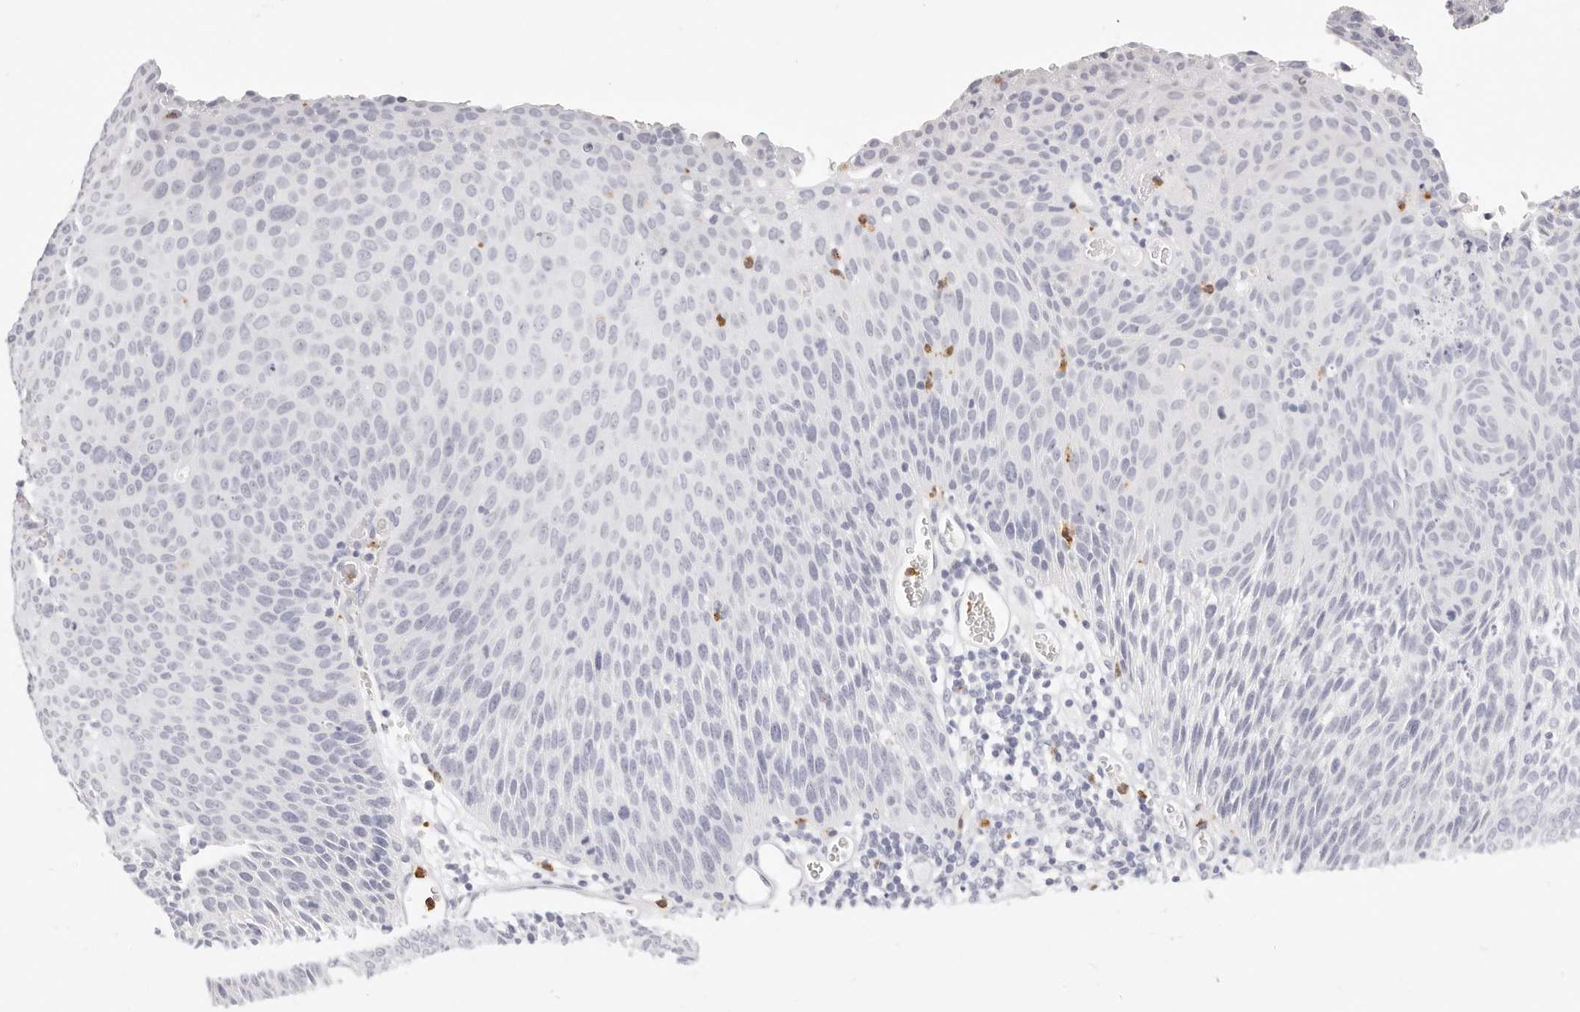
{"staining": {"intensity": "negative", "quantity": "none", "location": "none"}, "tissue": "cervical cancer", "cell_type": "Tumor cells", "image_type": "cancer", "snomed": [{"axis": "morphology", "description": "Squamous cell carcinoma, NOS"}, {"axis": "topography", "description": "Cervix"}], "caption": "Squamous cell carcinoma (cervical) stained for a protein using immunohistochemistry (IHC) shows no expression tumor cells.", "gene": "CAMP", "patient": {"sex": "female", "age": 55}}